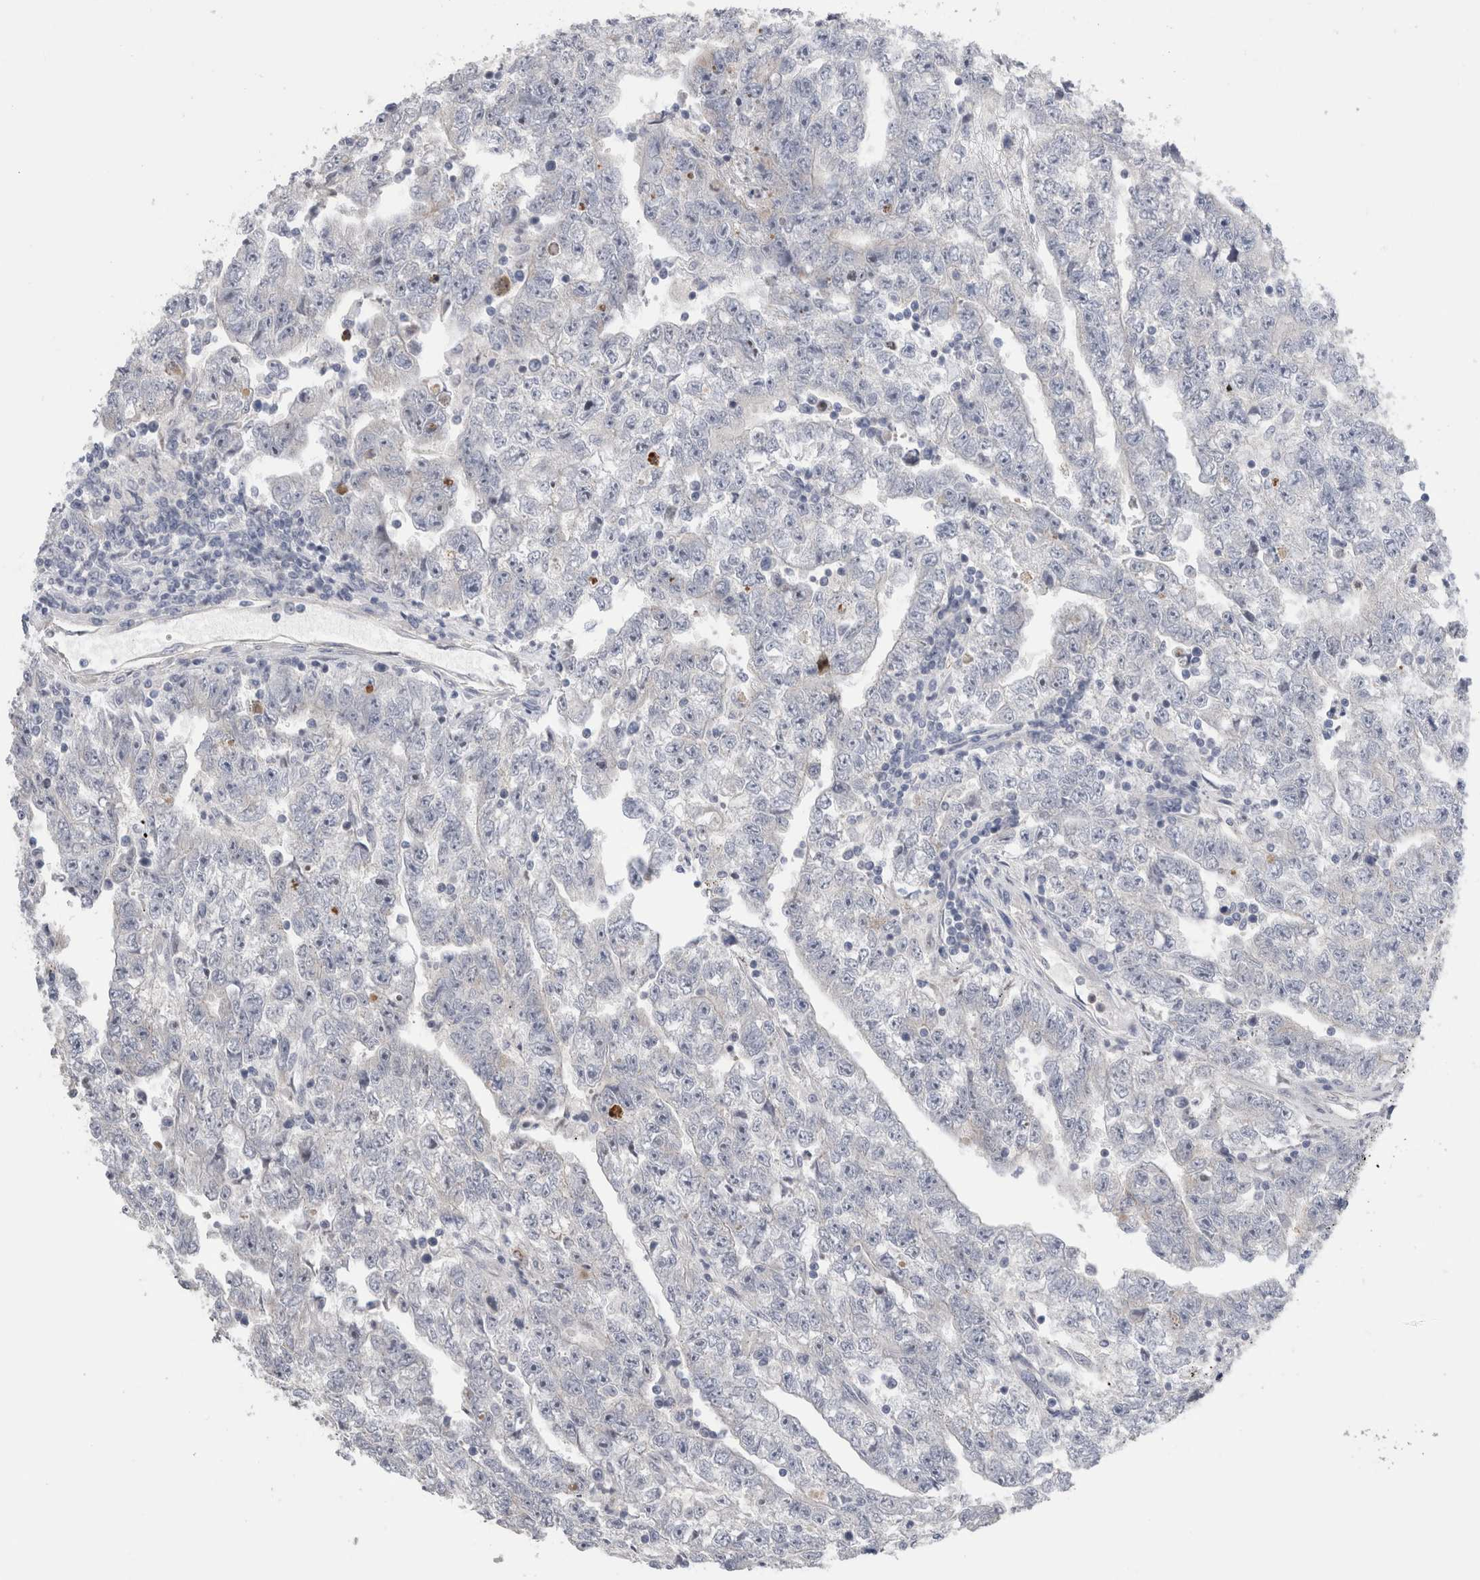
{"staining": {"intensity": "negative", "quantity": "none", "location": "none"}, "tissue": "testis cancer", "cell_type": "Tumor cells", "image_type": "cancer", "snomed": [{"axis": "morphology", "description": "Carcinoma, Embryonal, NOS"}, {"axis": "topography", "description": "Testis"}], "caption": "High magnification brightfield microscopy of embryonal carcinoma (testis) stained with DAB (3,3'-diaminobenzidine) (brown) and counterstained with hematoxylin (blue): tumor cells show no significant positivity.", "gene": "SLC20A2", "patient": {"sex": "male", "age": 25}}